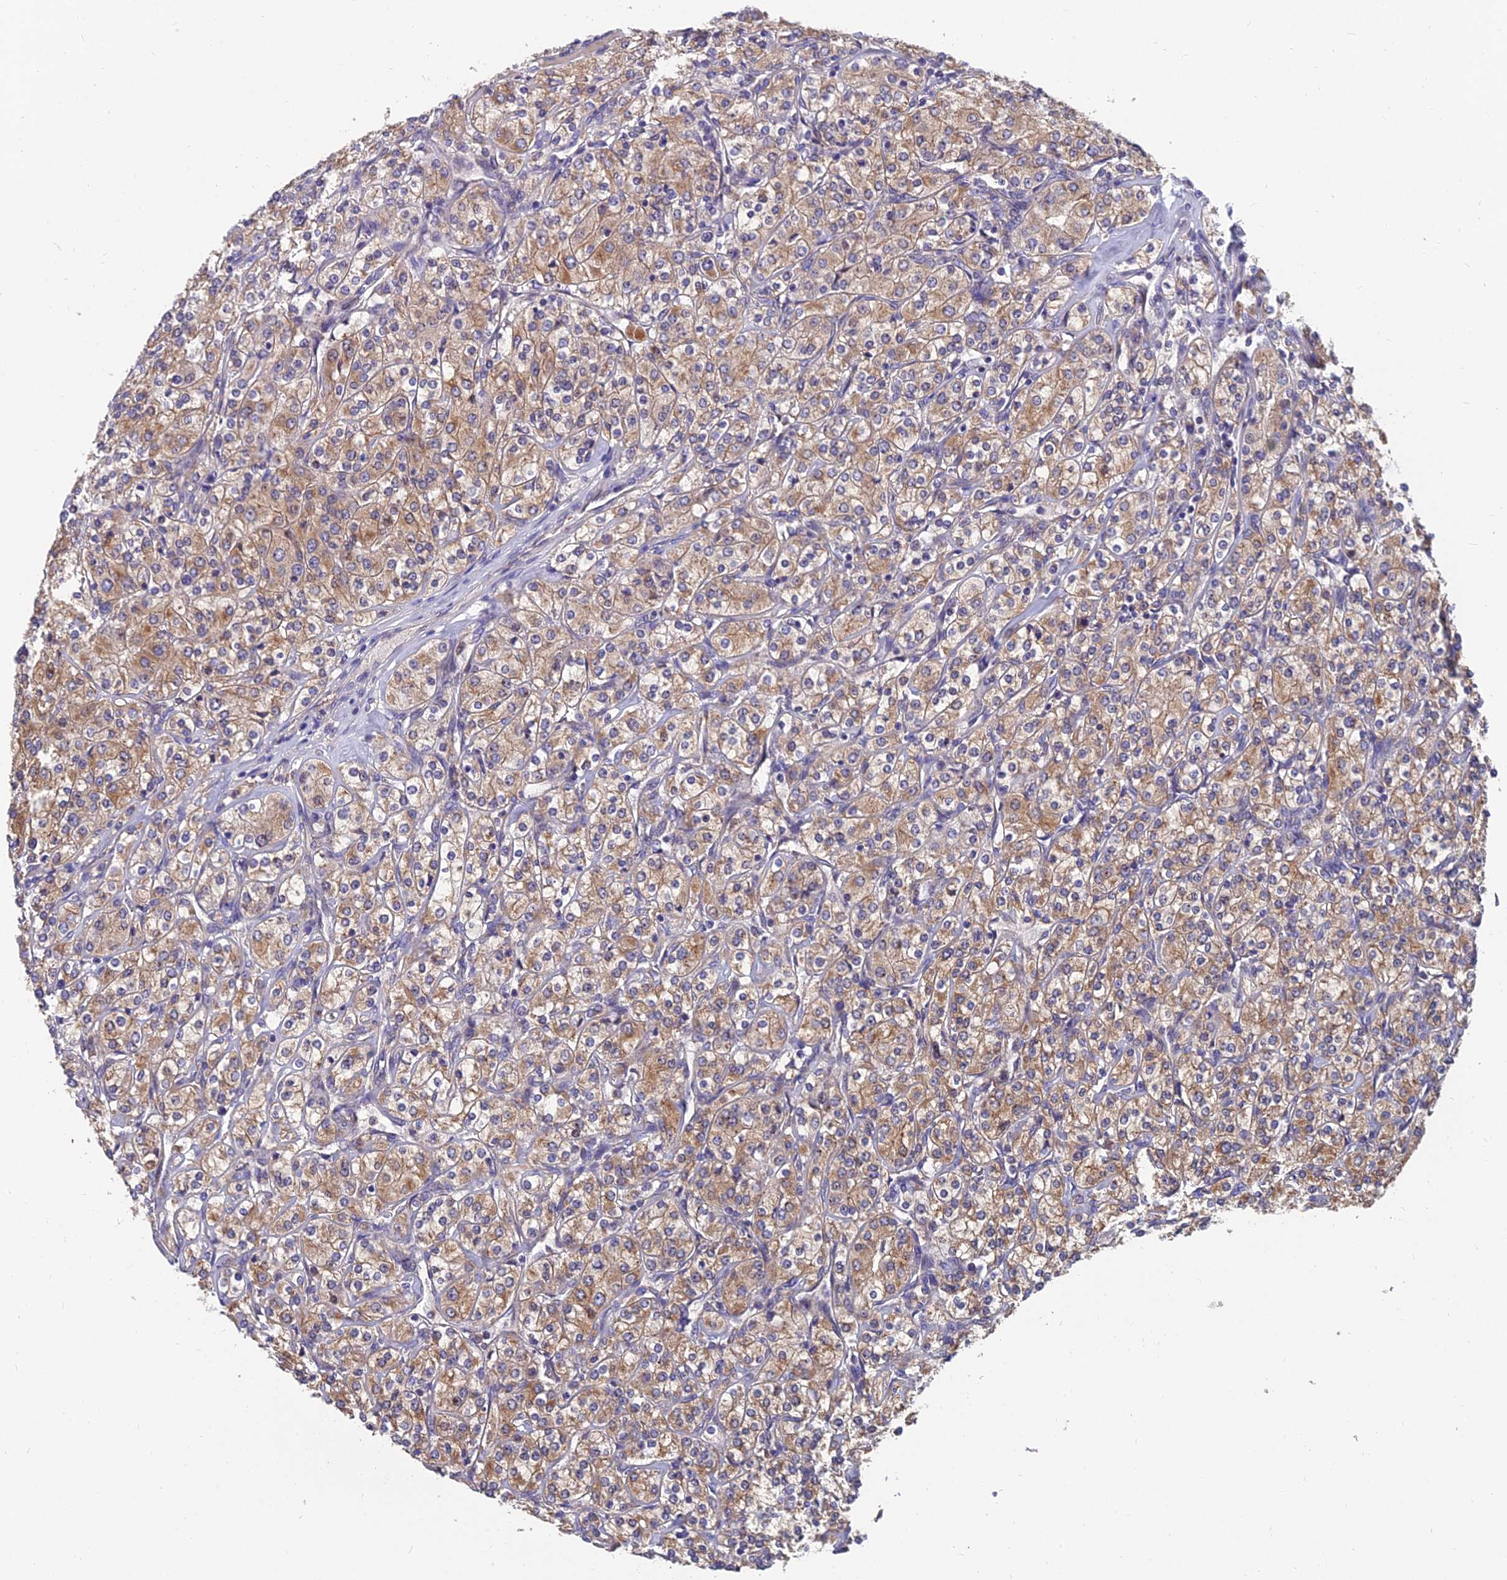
{"staining": {"intensity": "moderate", "quantity": ">75%", "location": "cytoplasmic/membranous"}, "tissue": "renal cancer", "cell_type": "Tumor cells", "image_type": "cancer", "snomed": [{"axis": "morphology", "description": "Adenocarcinoma, NOS"}, {"axis": "topography", "description": "Kidney"}], "caption": "Tumor cells exhibit medium levels of moderate cytoplasmic/membranous expression in approximately >75% of cells in renal cancer.", "gene": "UMAD1", "patient": {"sex": "male", "age": 77}}